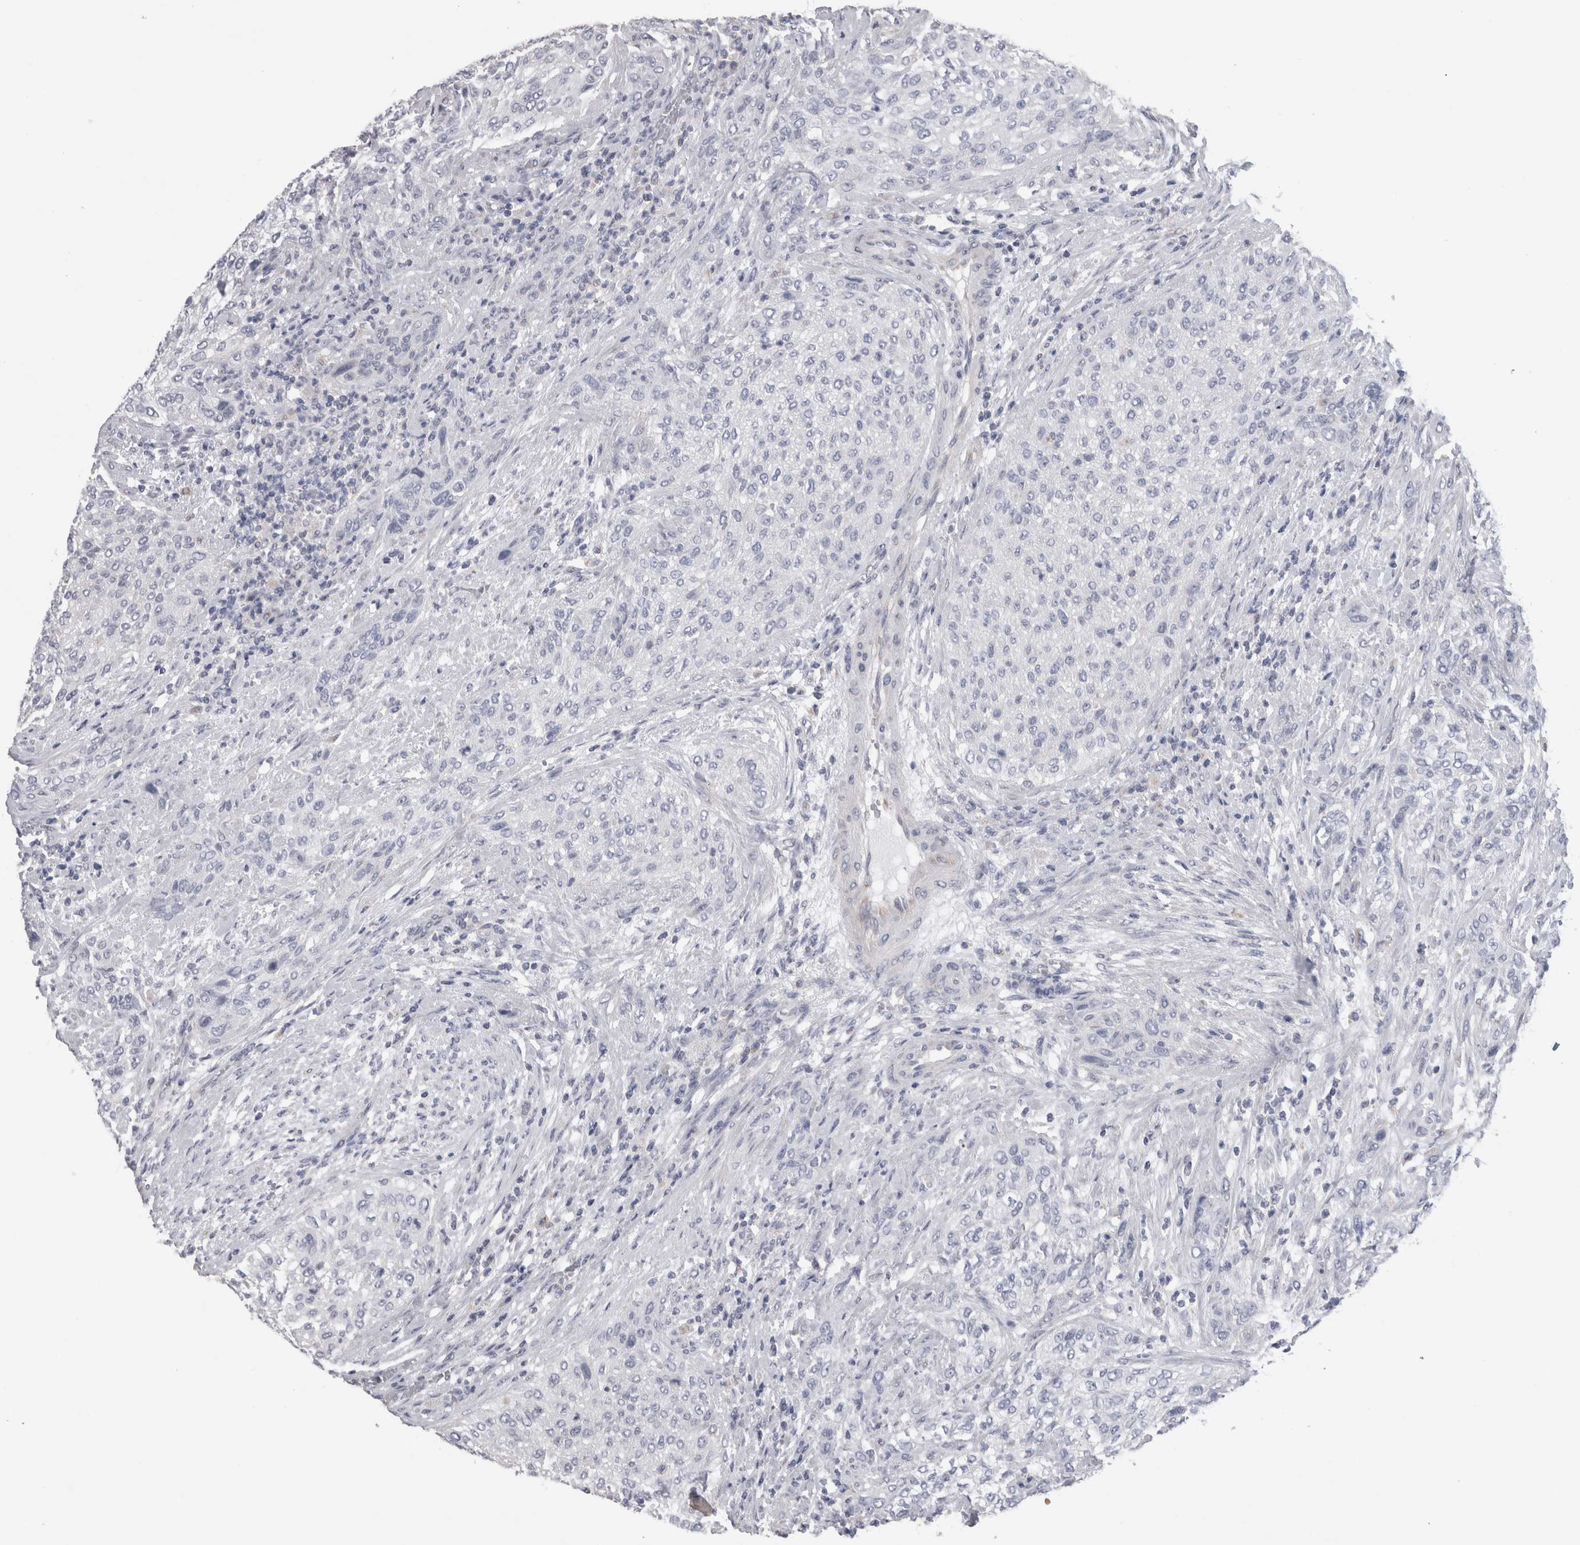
{"staining": {"intensity": "negative", "quantity": "none", "location": "none"}, "tissue": "urothelial cancer", "cell_type": "Tumor cells", "image_type": "cancer", "snomed": [{"axis": "morphology", "description": "Urothelial carcinoma, Low grade"}, {"axis": "morphology", "description": "Urothelial carcinoma, High grade"}, {"axis": "topography", "description": "Urinary bladder"}], "caption": "Protein analysis of urothelial carcinoma (high-grade) exhibits no significant positivity in tumor cells. (Brightfield microscopy of DAB (3,3'-diaminobenzidine) IHC at high magnification).", "gene": "DHRS4", "patient": {"sex": "male", "age": 35}}